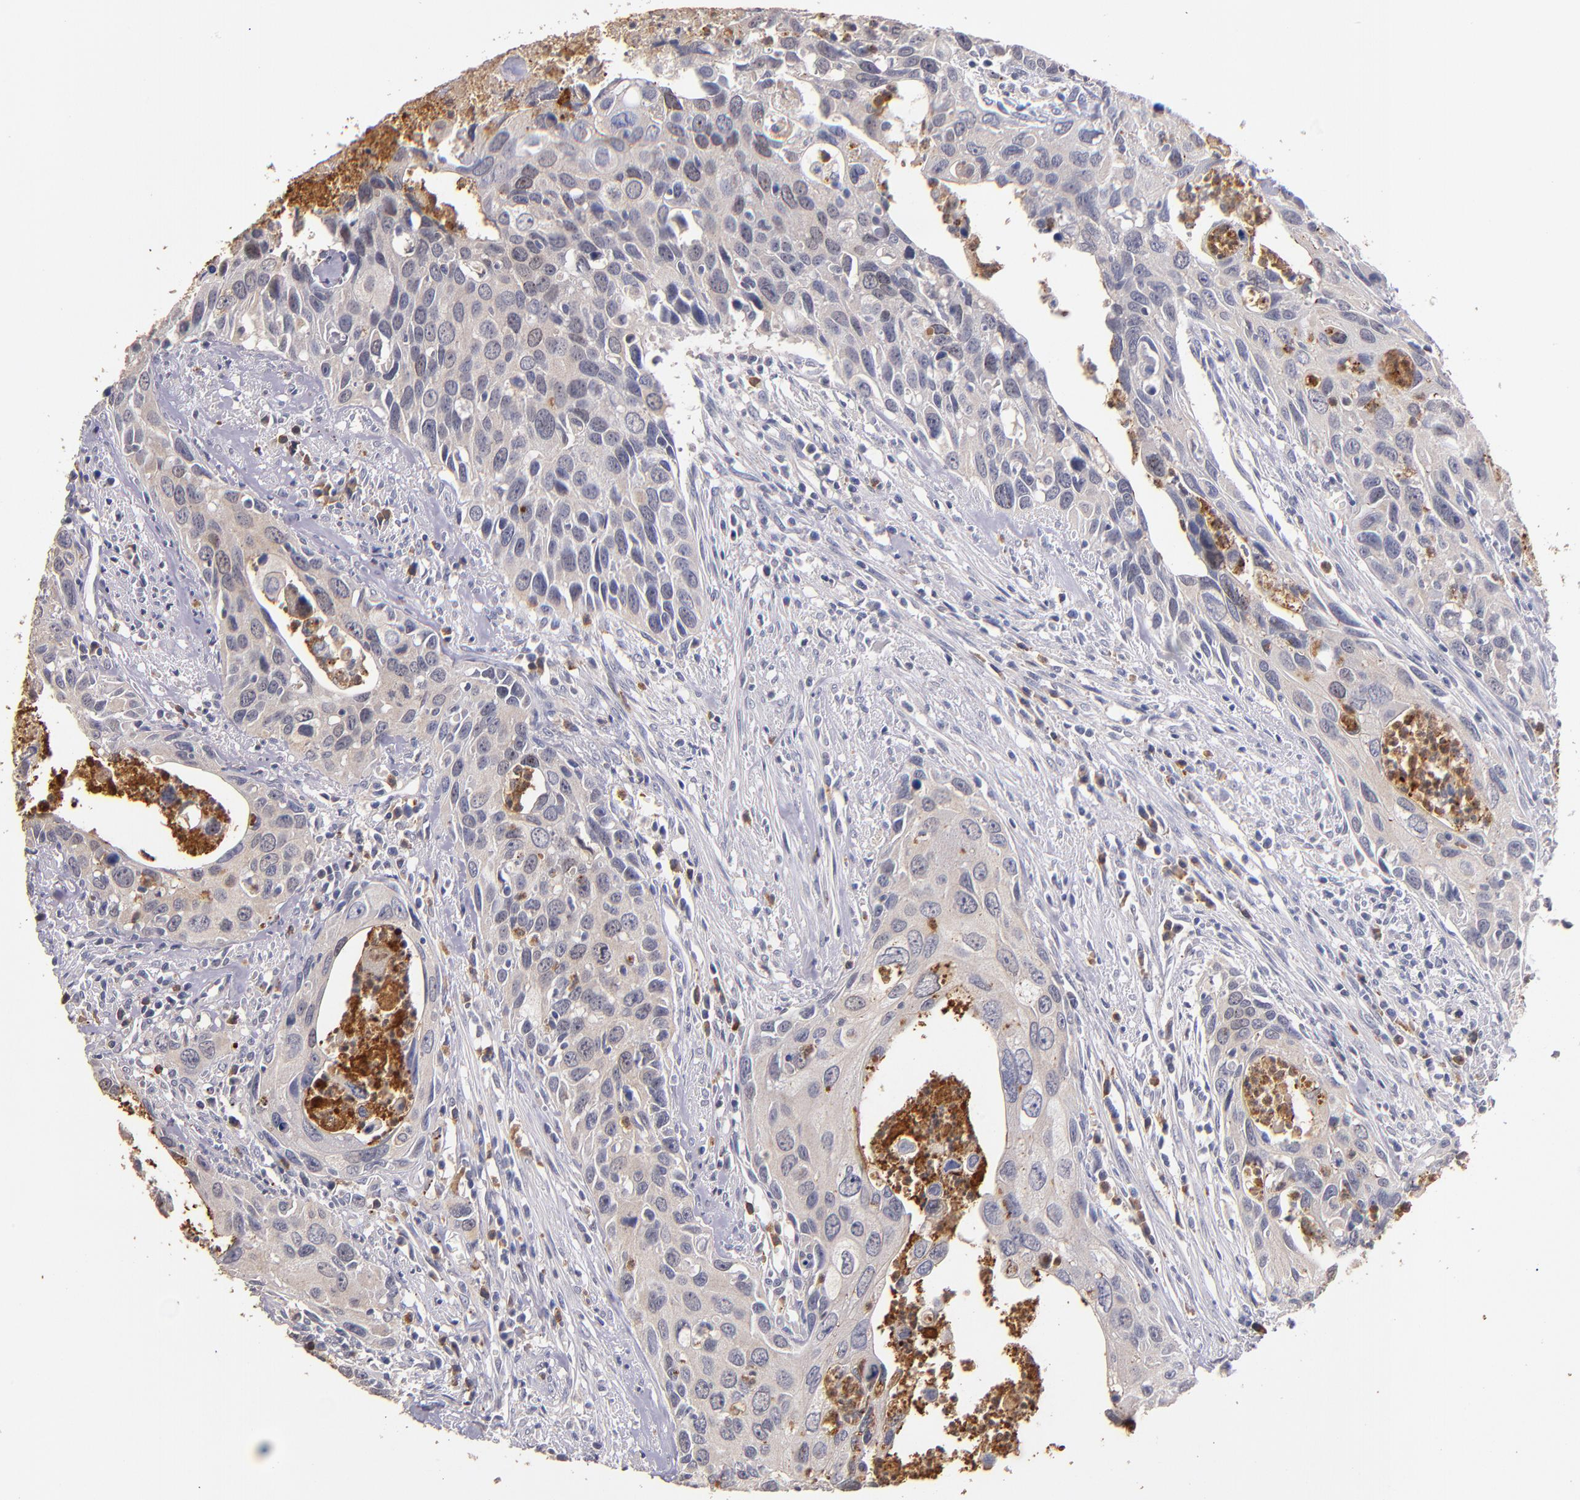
{"staining": {"intensity": "weak", "quantity": "<25%", "location": "cytoplasmic/membranous"}, "tissue": "urothelial cancer", "cell_type": "Tumor cells", "image_type": "cancer", "snomed": [{"axis": "morphology", "description": "Urothelial carcinoma, High grade"}, {"axis": "topography", "description": "Urinary bladder"}], "caption": "Human urothelial cancer stained for a protein using immunohistochemistry (IHC) shows no positivity in tumor cells.", "gene": "TTLL12", "patient": {"sex": "male", "age": 71}}